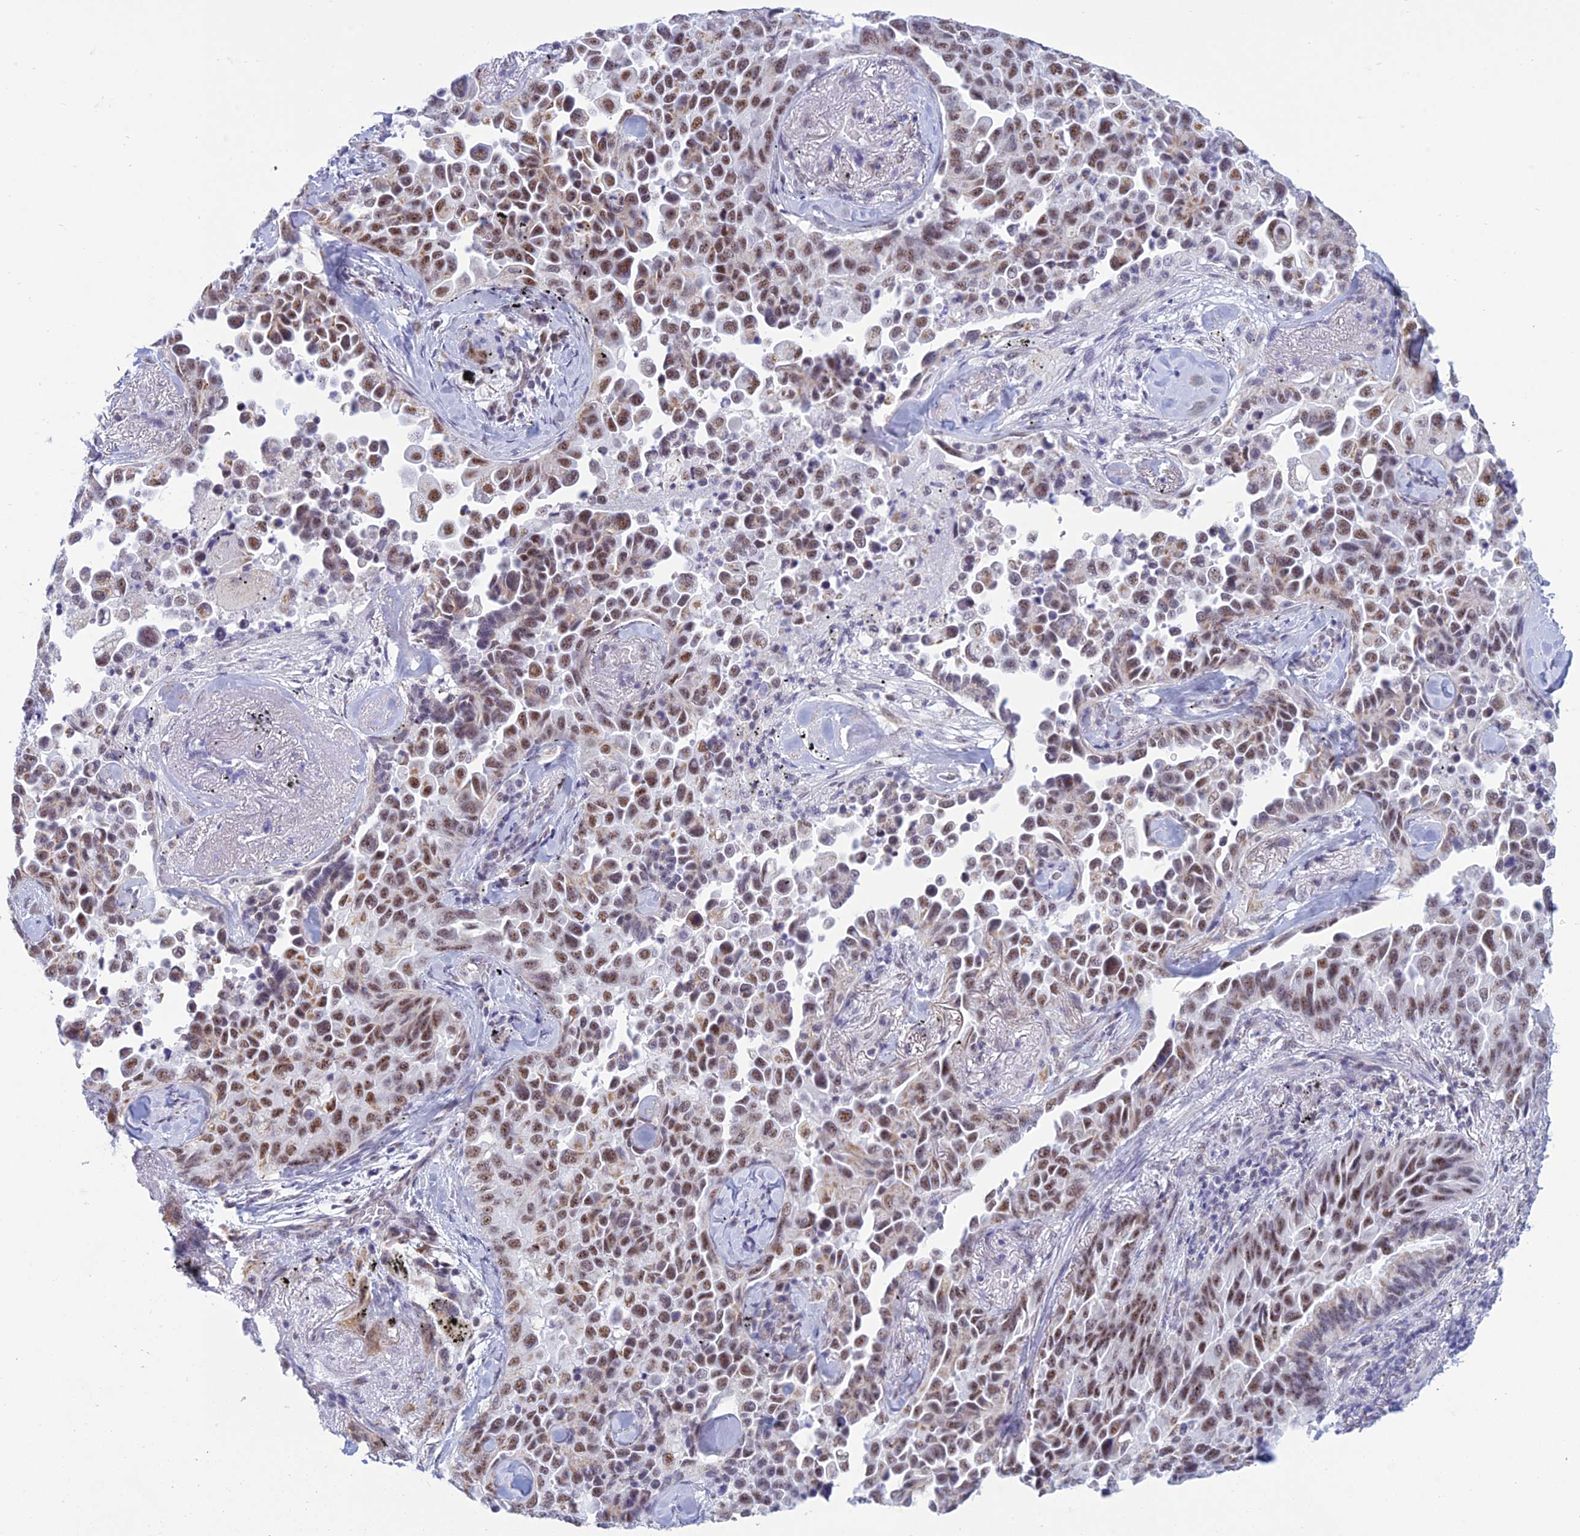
{"staining": {"intensity": "moderate", "quantity": ">75%", "location": "nuclear"}, "tissue": "lung cancer", "cell_type": "Tumor cells", "image_type": "cancer", "snomed": [{"axis": "morphology", "description": "Adenocarcinoma, NOS"}, {"axis": "topography", "description": "Lung"}], "caption": "Immunohistochemistry (DAB) staining of human lung cancer reveals moderate nuclear protein expression in approximately >75% of tumor cells.", "gene": "KLF14", "patient": {"sex": "female", "age": 67}}